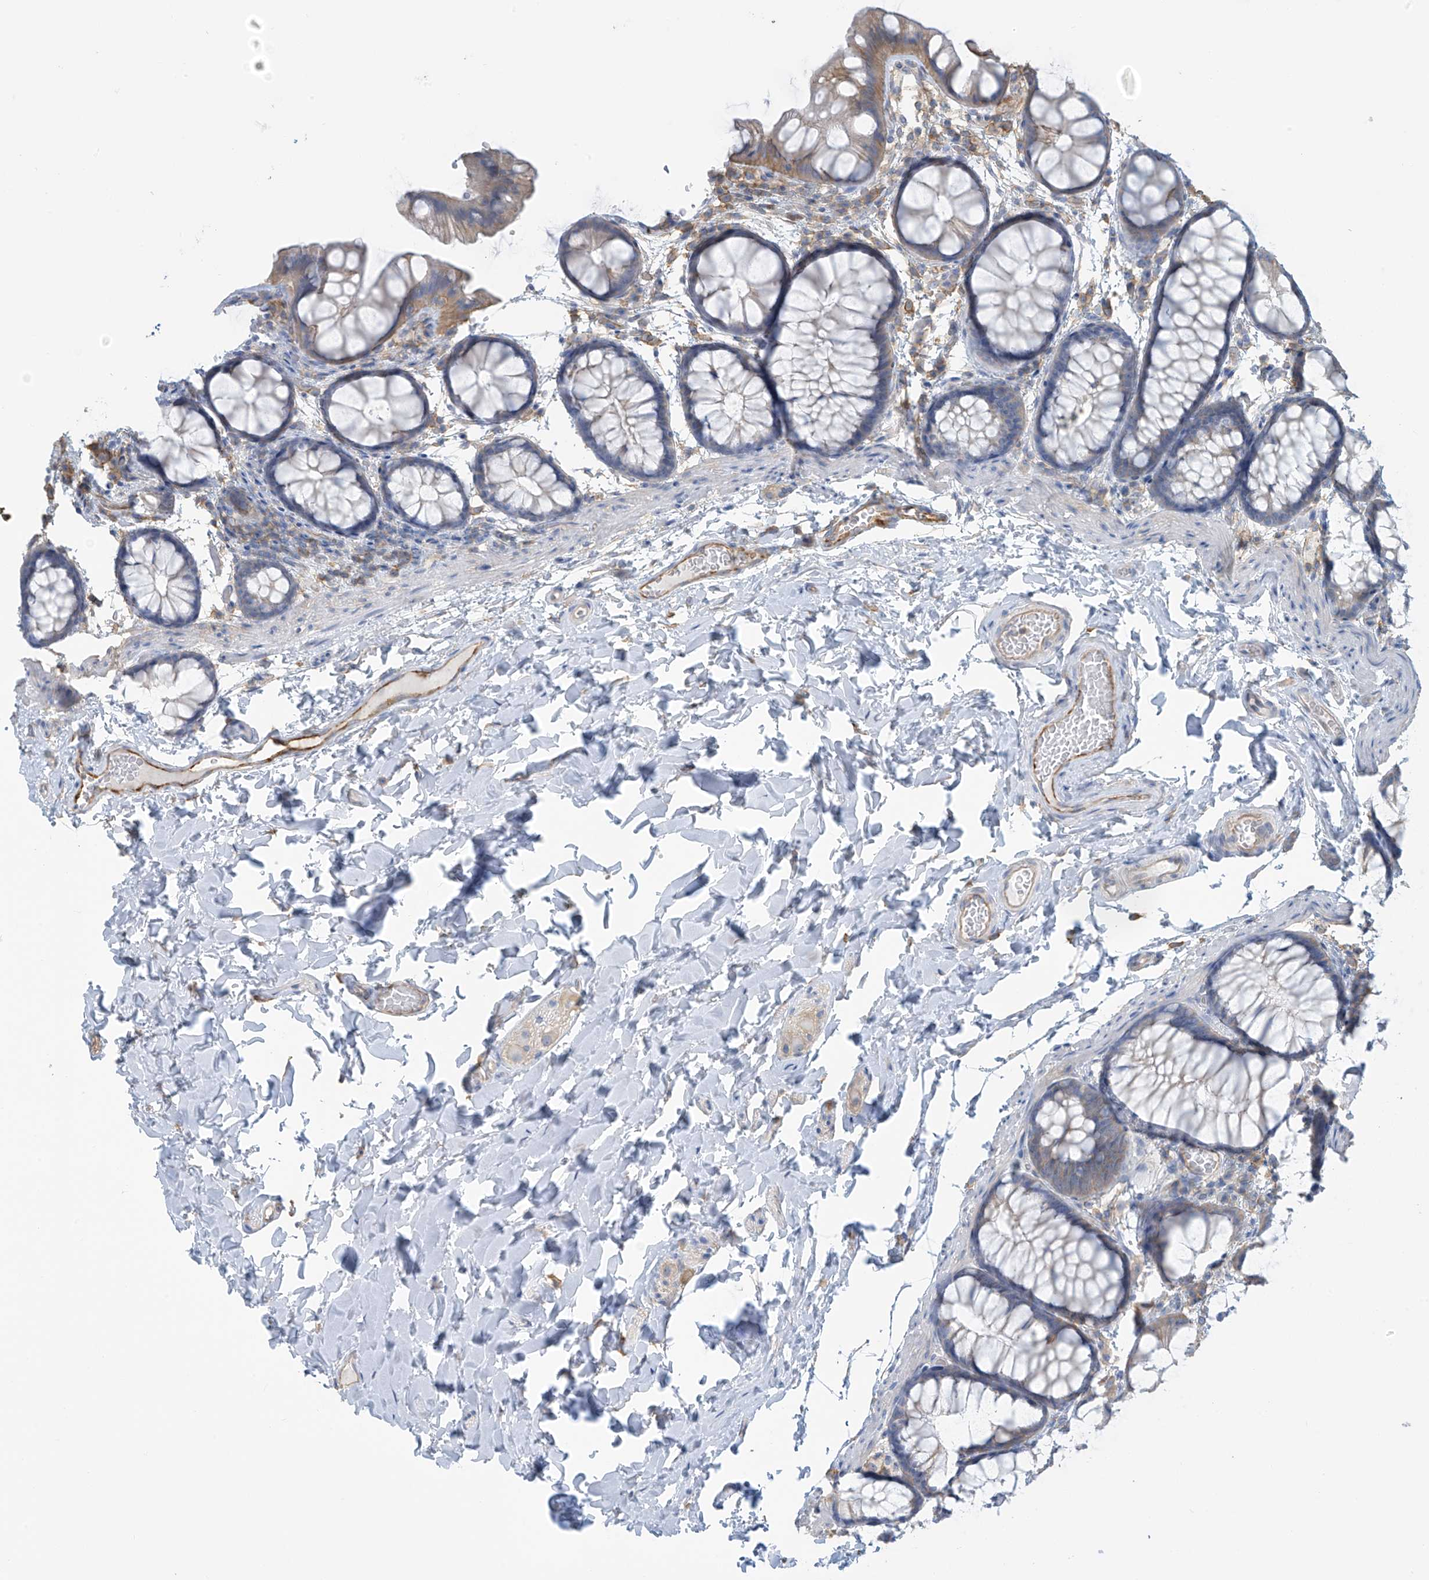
{"staining": {"intensity": "moderate", "quantity": ">75%", "location": "cytoplasmic/membranous"}, "tissue": "colon", "cell_type": "Endothelial cells", "image_type": "normal", "snomed": [{"axis": "morphology", "description": "Normal tissue, NOS"}, {"axis": "topography", "description": "Colon"}], "caption": "A brown stain highlights moderate cytoplasmic/membranous staining of a protein in endothelial cells of normal colon. Immunohistochemistry (ihc) stains the protein in brown and the nuclei are stained blue.", "gene": "ZNF846", "patient": {"sex": "male", "age": 47}}